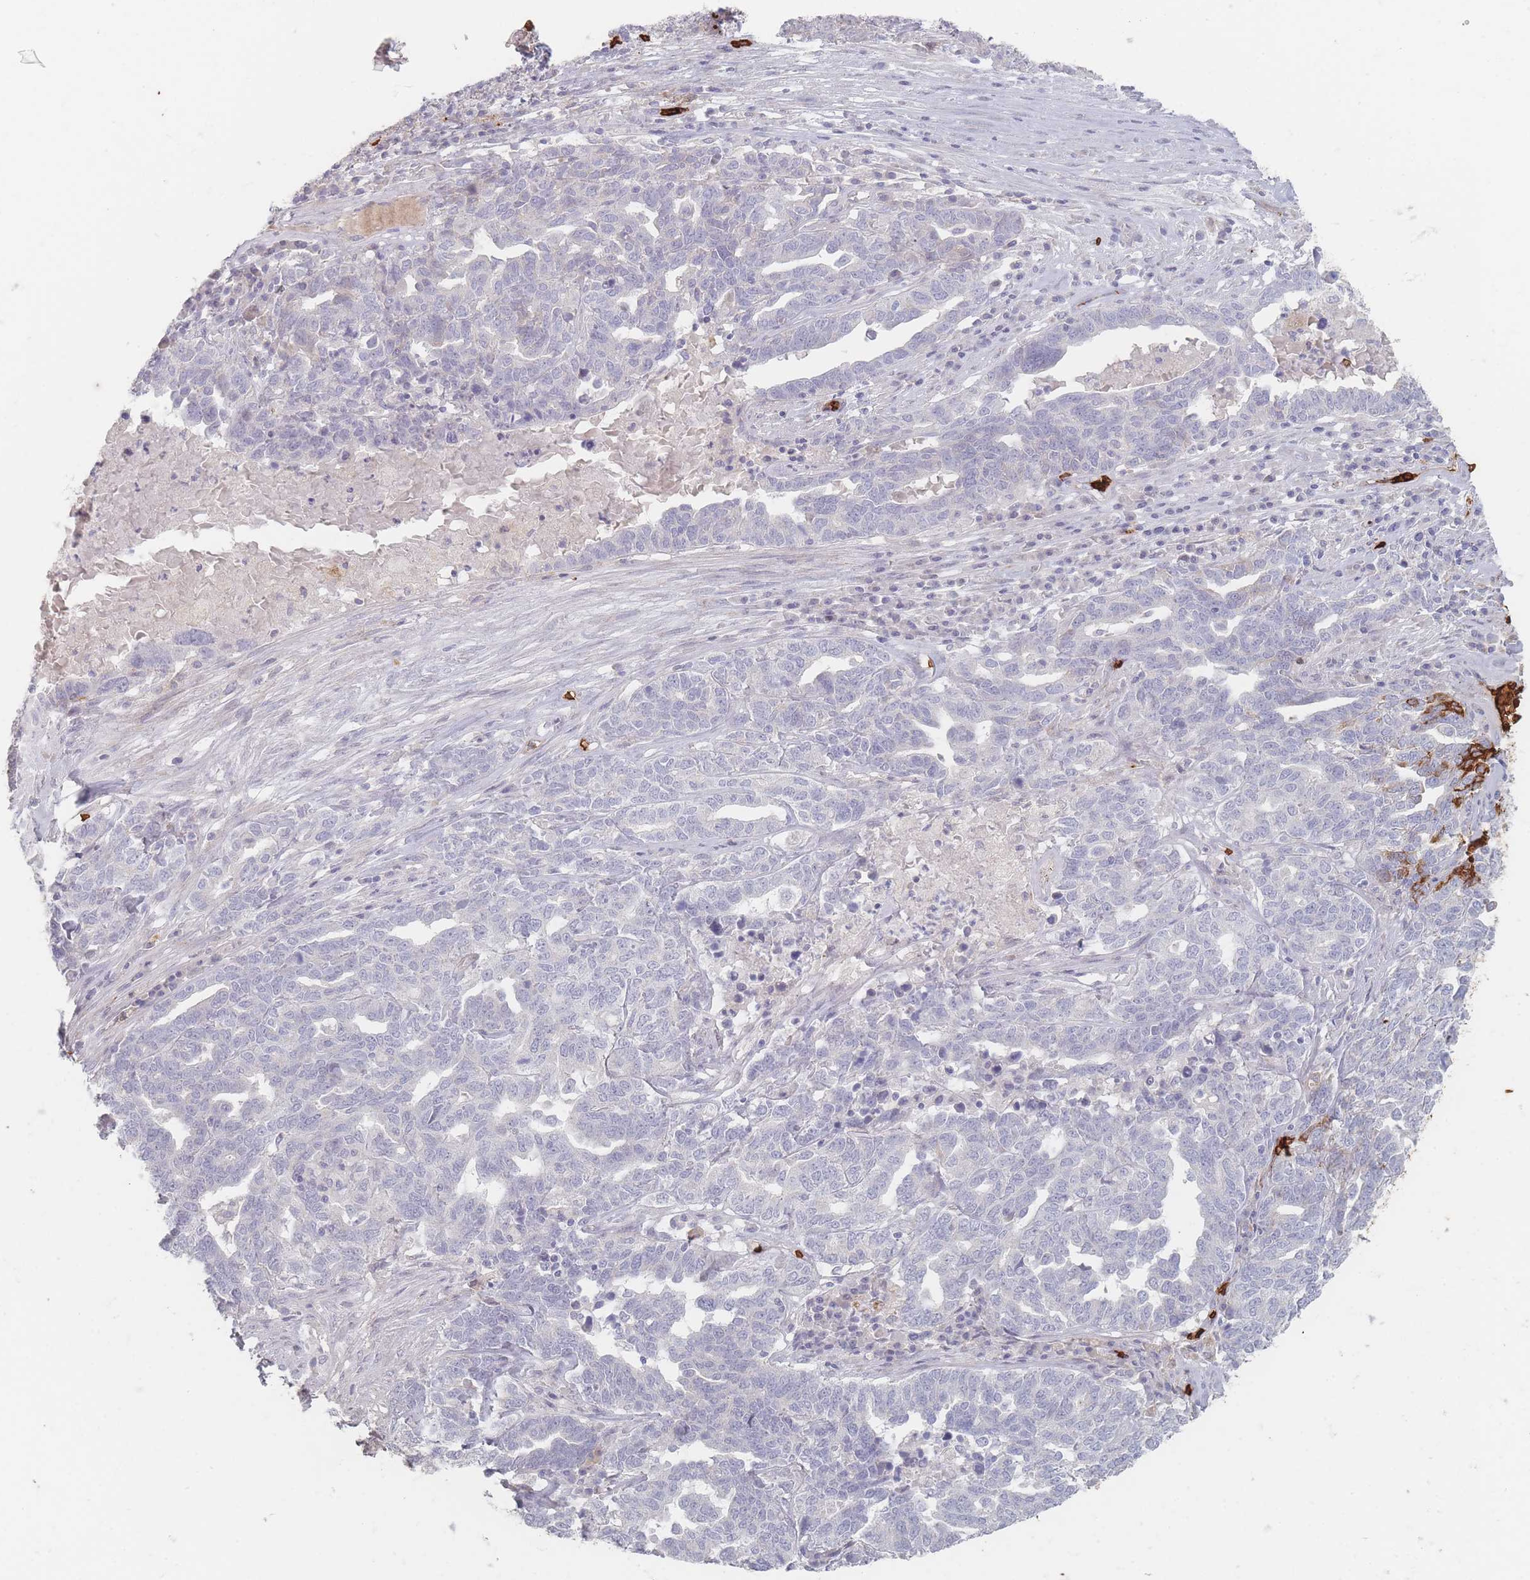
{"staining": {"intensity": "negative", "quantity": "none", "location": "none"}, "tissue": "ovarian cancer", "cell_type": "Tumor cells", "image_type": "cancer", "snomed": [{"axis": "morphology", "description": "Carcinoma, endometroid"}, {"axis": "topography", "description": "Ovary"}], "caption": "The micrograph displays no staining of tumor cells in endometroid carcinoma (ovarian).", "gene": "SLC2A6", "patient": {"sex": "female", "age": 62}}